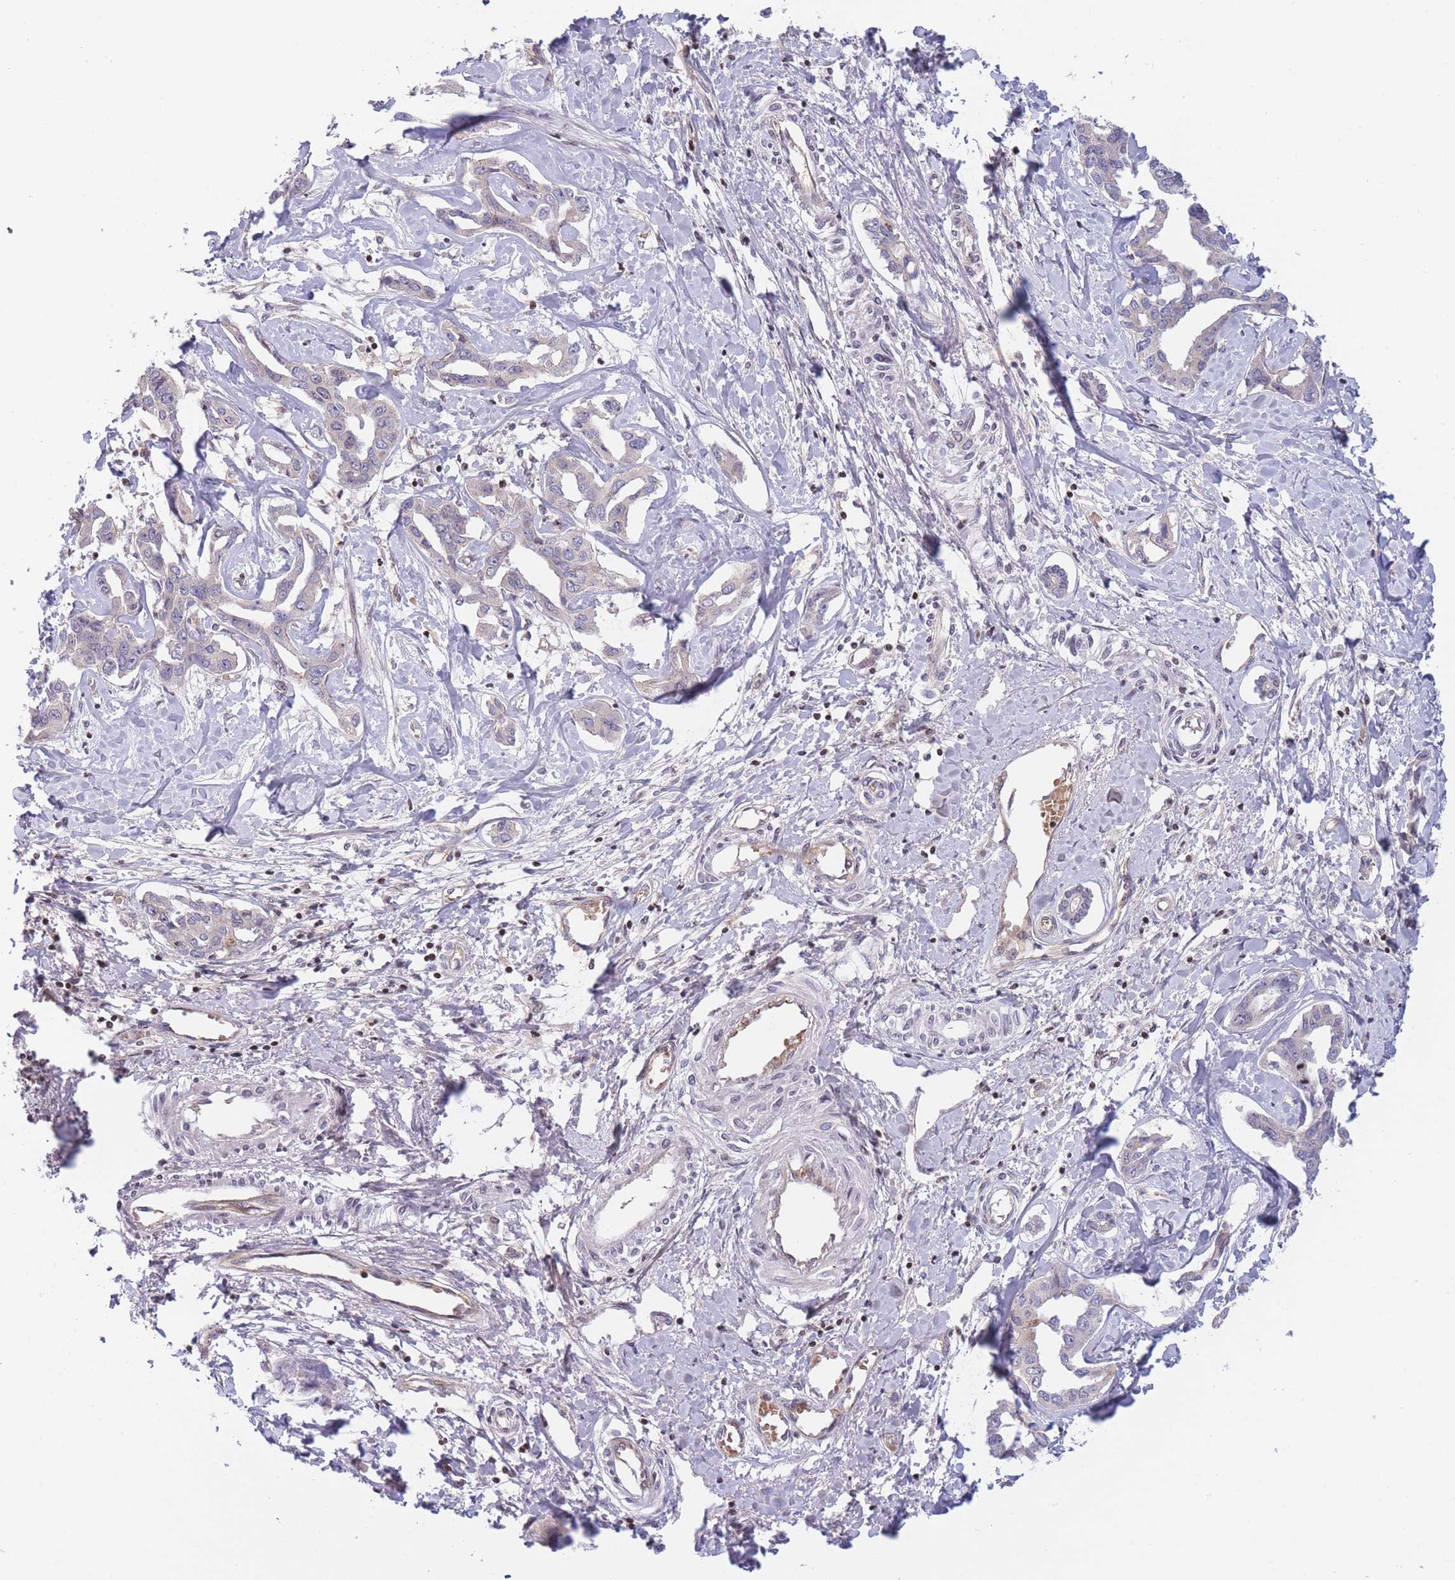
{"staining": {"intensity": "negative", "quantity": "none", "location": "none"}, "tissue": "liver cancer", "cell_type": "Tumor cells", "image_type": "cancer", "snomed": [{"axis": "morphology", "description": "Cholangiocarcinoma"}, {"axis": "topography", "description": "Liver"}], "caption": "A high-resolution photomicrograph shows immunohistochemistry (IHC) staining of liver cholangiocarcinoma, which exhibits no significant expression in tumor cells. (Stains: DAB (3,3'-diaminobenzidine) immunohistochemistry (IHC) with hematoxylin counter stain, Microscopy: brightfield microscopy at high magnification).", "gene": "SLC35F5", "patient": {"sex": "male", "age": 59}}